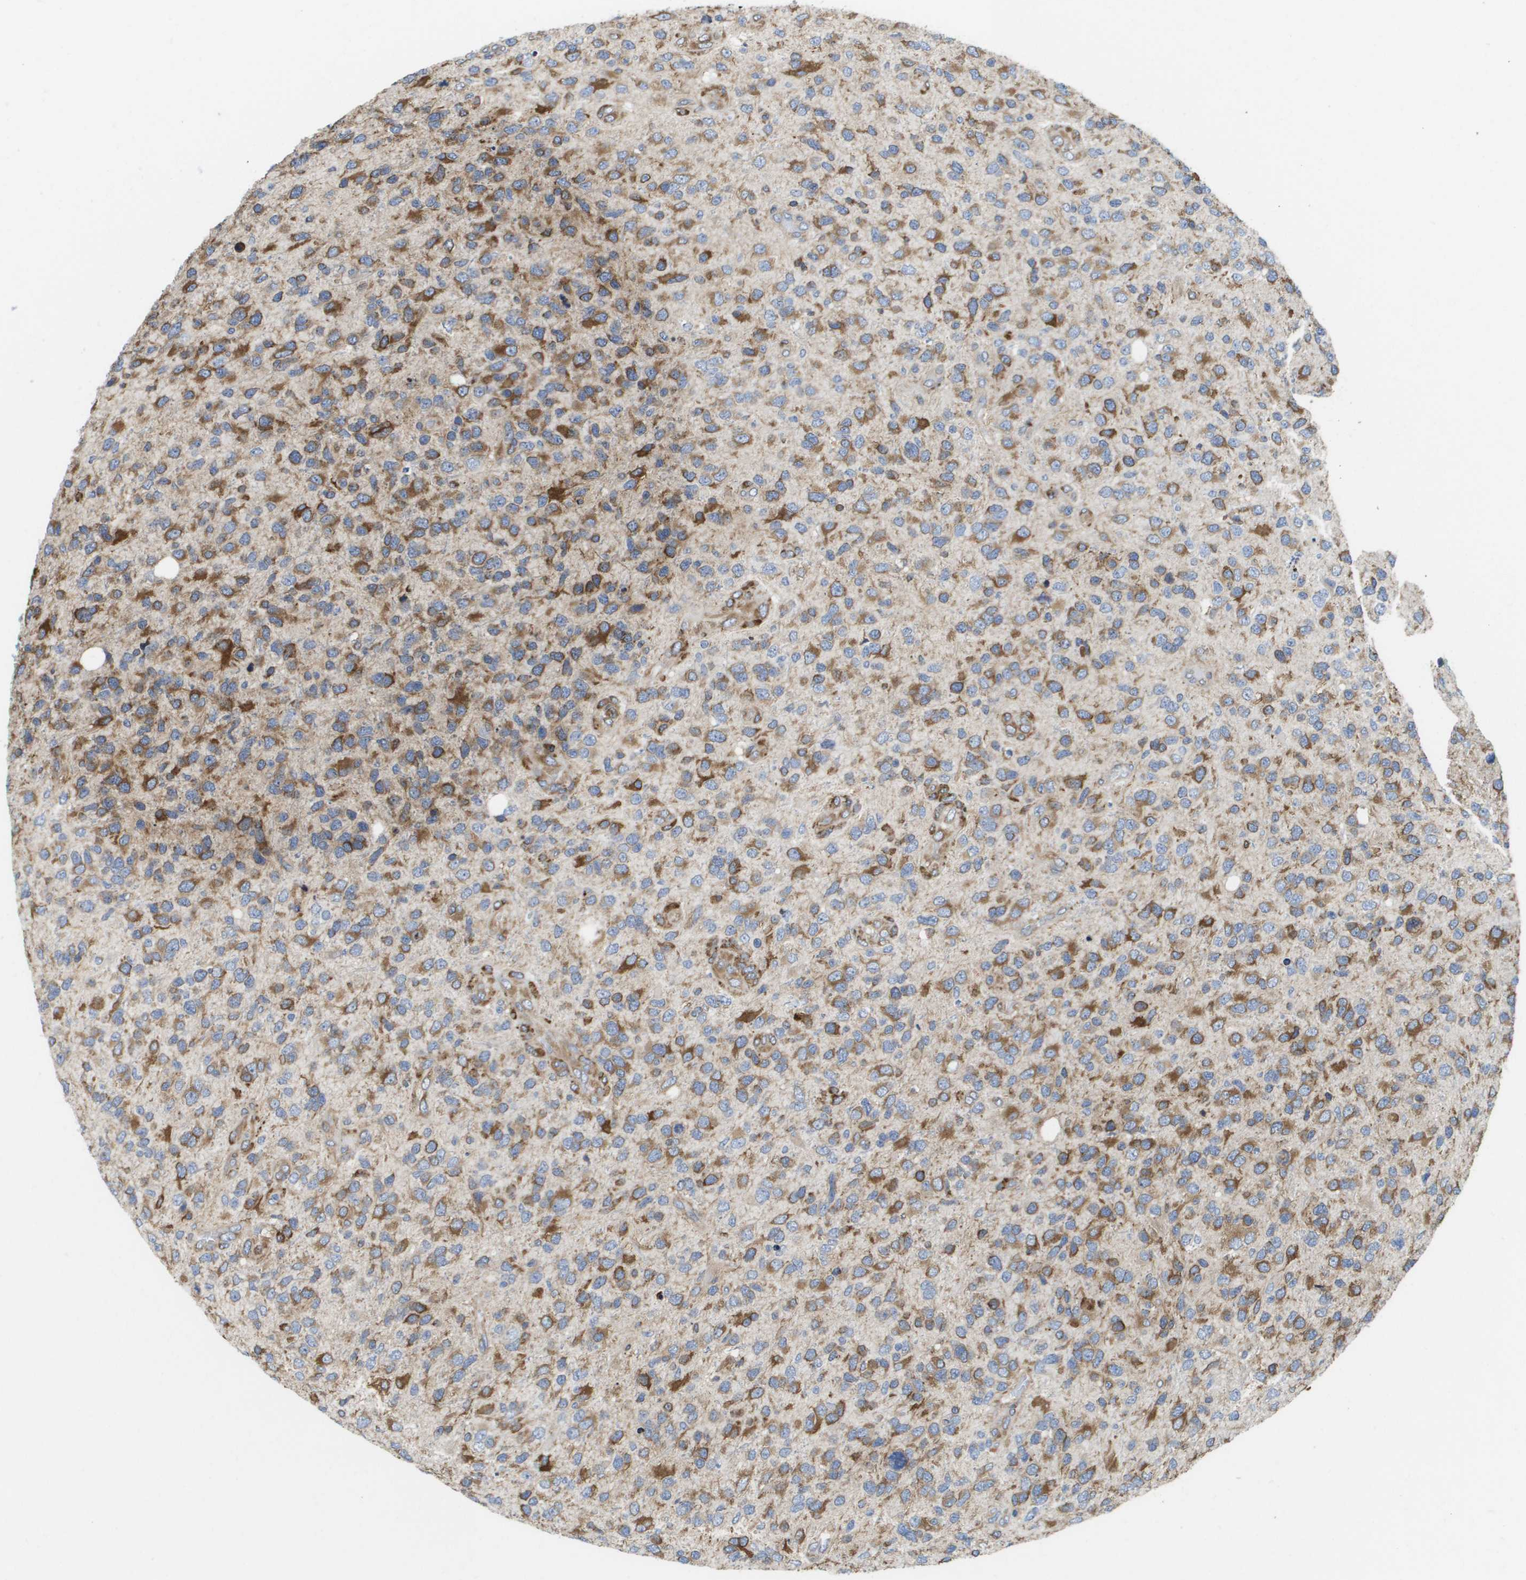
{"staining": {"intensity": "moderate", "quantity": ">75%", "location": "cytoplasmic/membranous"}, "tissue": "glioma", "cell_type": "Tumor cells", "image_type": "cancer", "snomed": [{"axis": "morphology", "description": "Glioma, malignant, High grade"}, {"axis": "topography", "description": "Brain"}], "caption": "Glioma was stained to show a protein in brown. There is medium levels of moderate cytoplasmic/membranous staining in about >75% of tumor cells. The staining is performed using DAB brown chromogen to label protein expression. The nuclei are counter-stained blue using hematoxylin.", "gene": "ST3GAL2", "patient": {"sex": "female", "age": 58}}